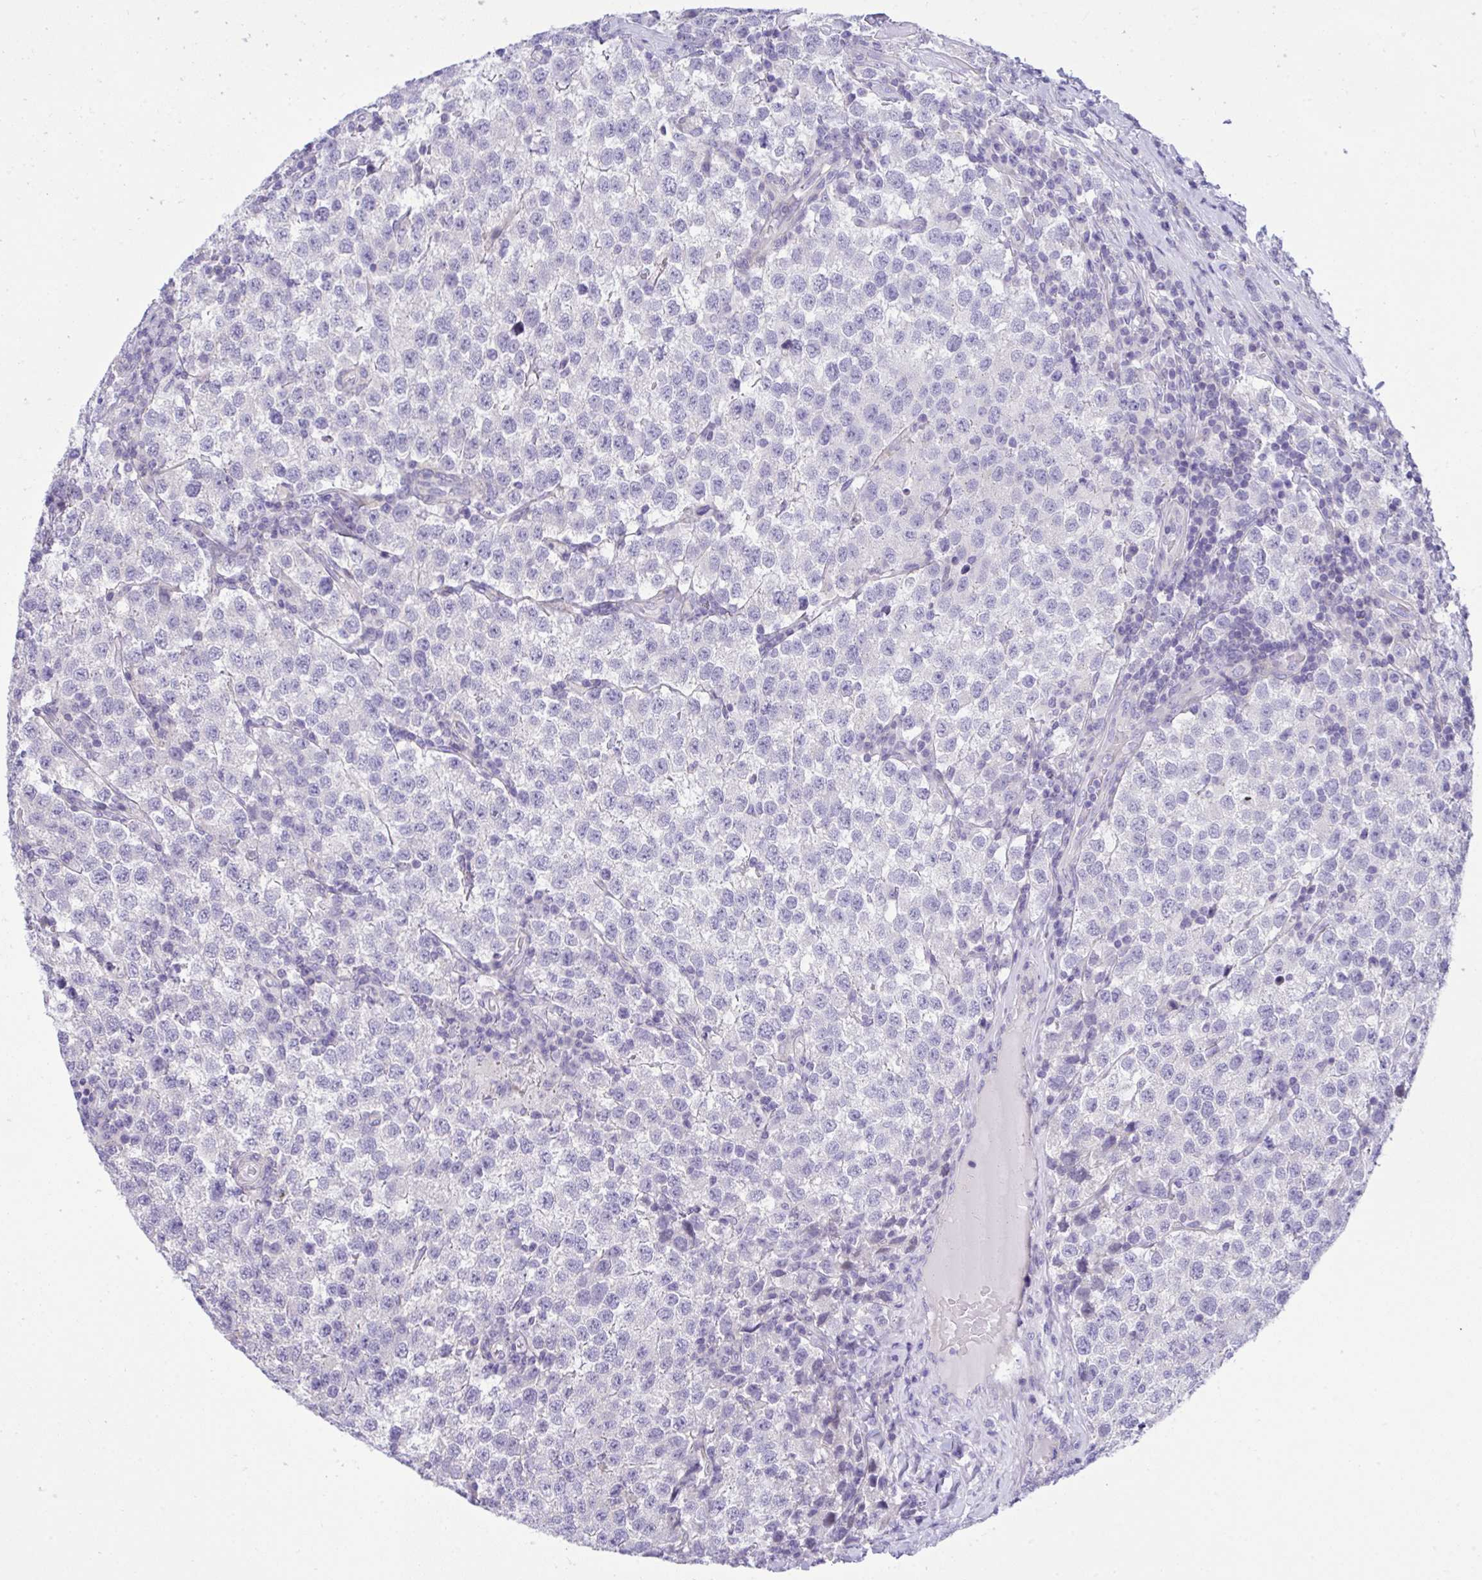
{"staining": {"intensity": "negative", "quantity": "none", "location": "none"}, "tissue": "testis cancer", "cell_type": "Tumor cells", "image_type": "cancer", "snomed": [{"axis": "morphology", "description": "Seminoma, NOS"}, {"axis": "topography", "description": "Testis"}], "caption": "Micrograph shows no significant protein expression in tumor cells of testis cancer.", "gene": "WDR97", "patient": {"sex": "male", "age": 34}}